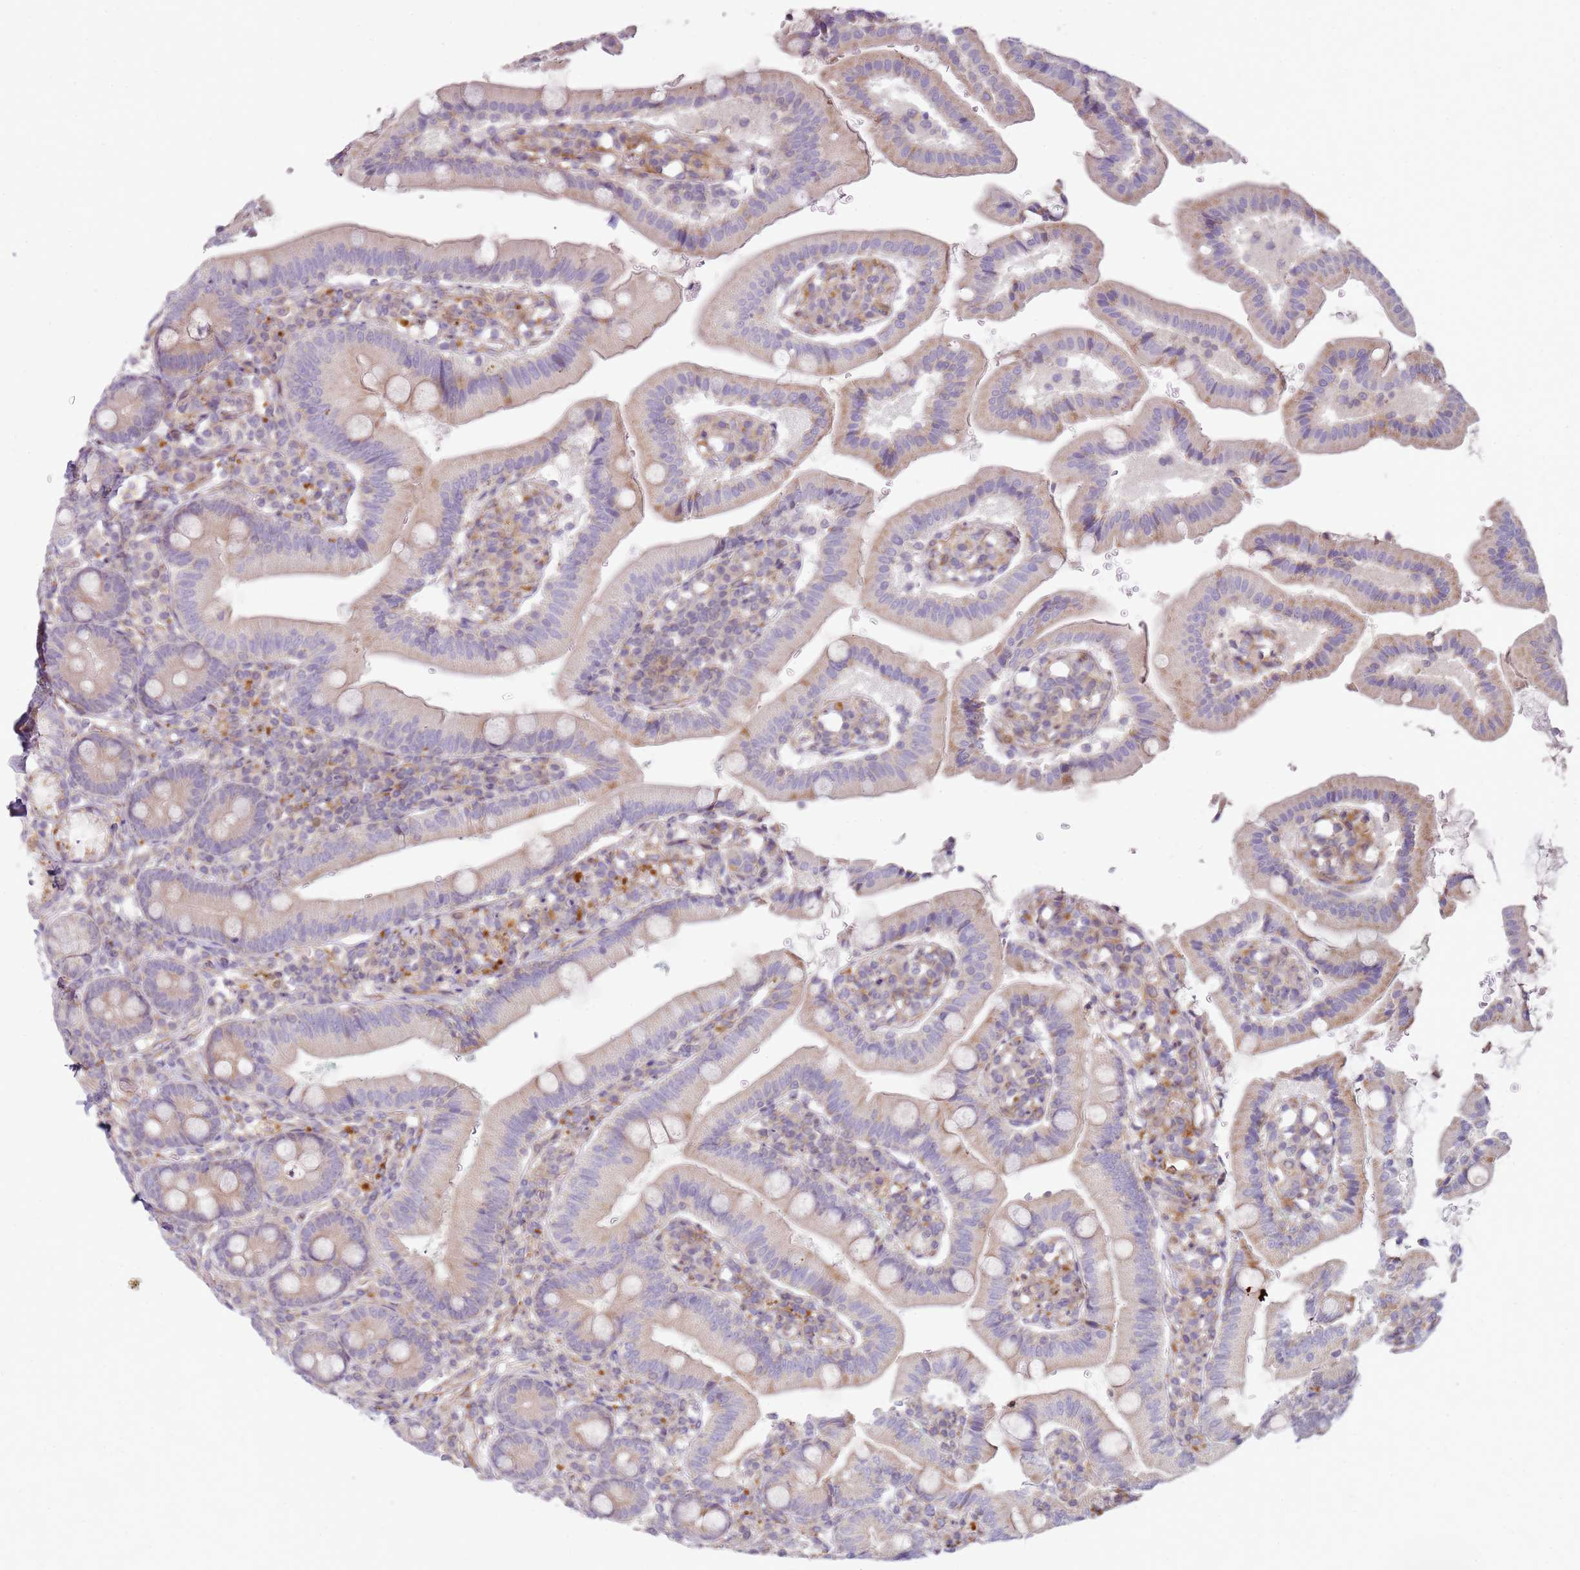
{"staining": {"intensity": "moderate", "quantity": "25%-75%", "location": "cytoplasmic/membranous"}, "tissue": "duodenum", "cell_type": "Glandular cells", "image_type": "normal", "snomed": [{"axis": "morphology", "description": "Normal tissue, NOS"}, {"axis": "topography", "description": "Duodenum"}], "caption": "The histopathology image reveals a brown stain indicating the presence of a protein in the cytoplasmic/membranous of glandular cells in duodenum. Nuclei are stained in blue.", "gene": "GRAP", "patient": {"sex": "female", "age": 67}}